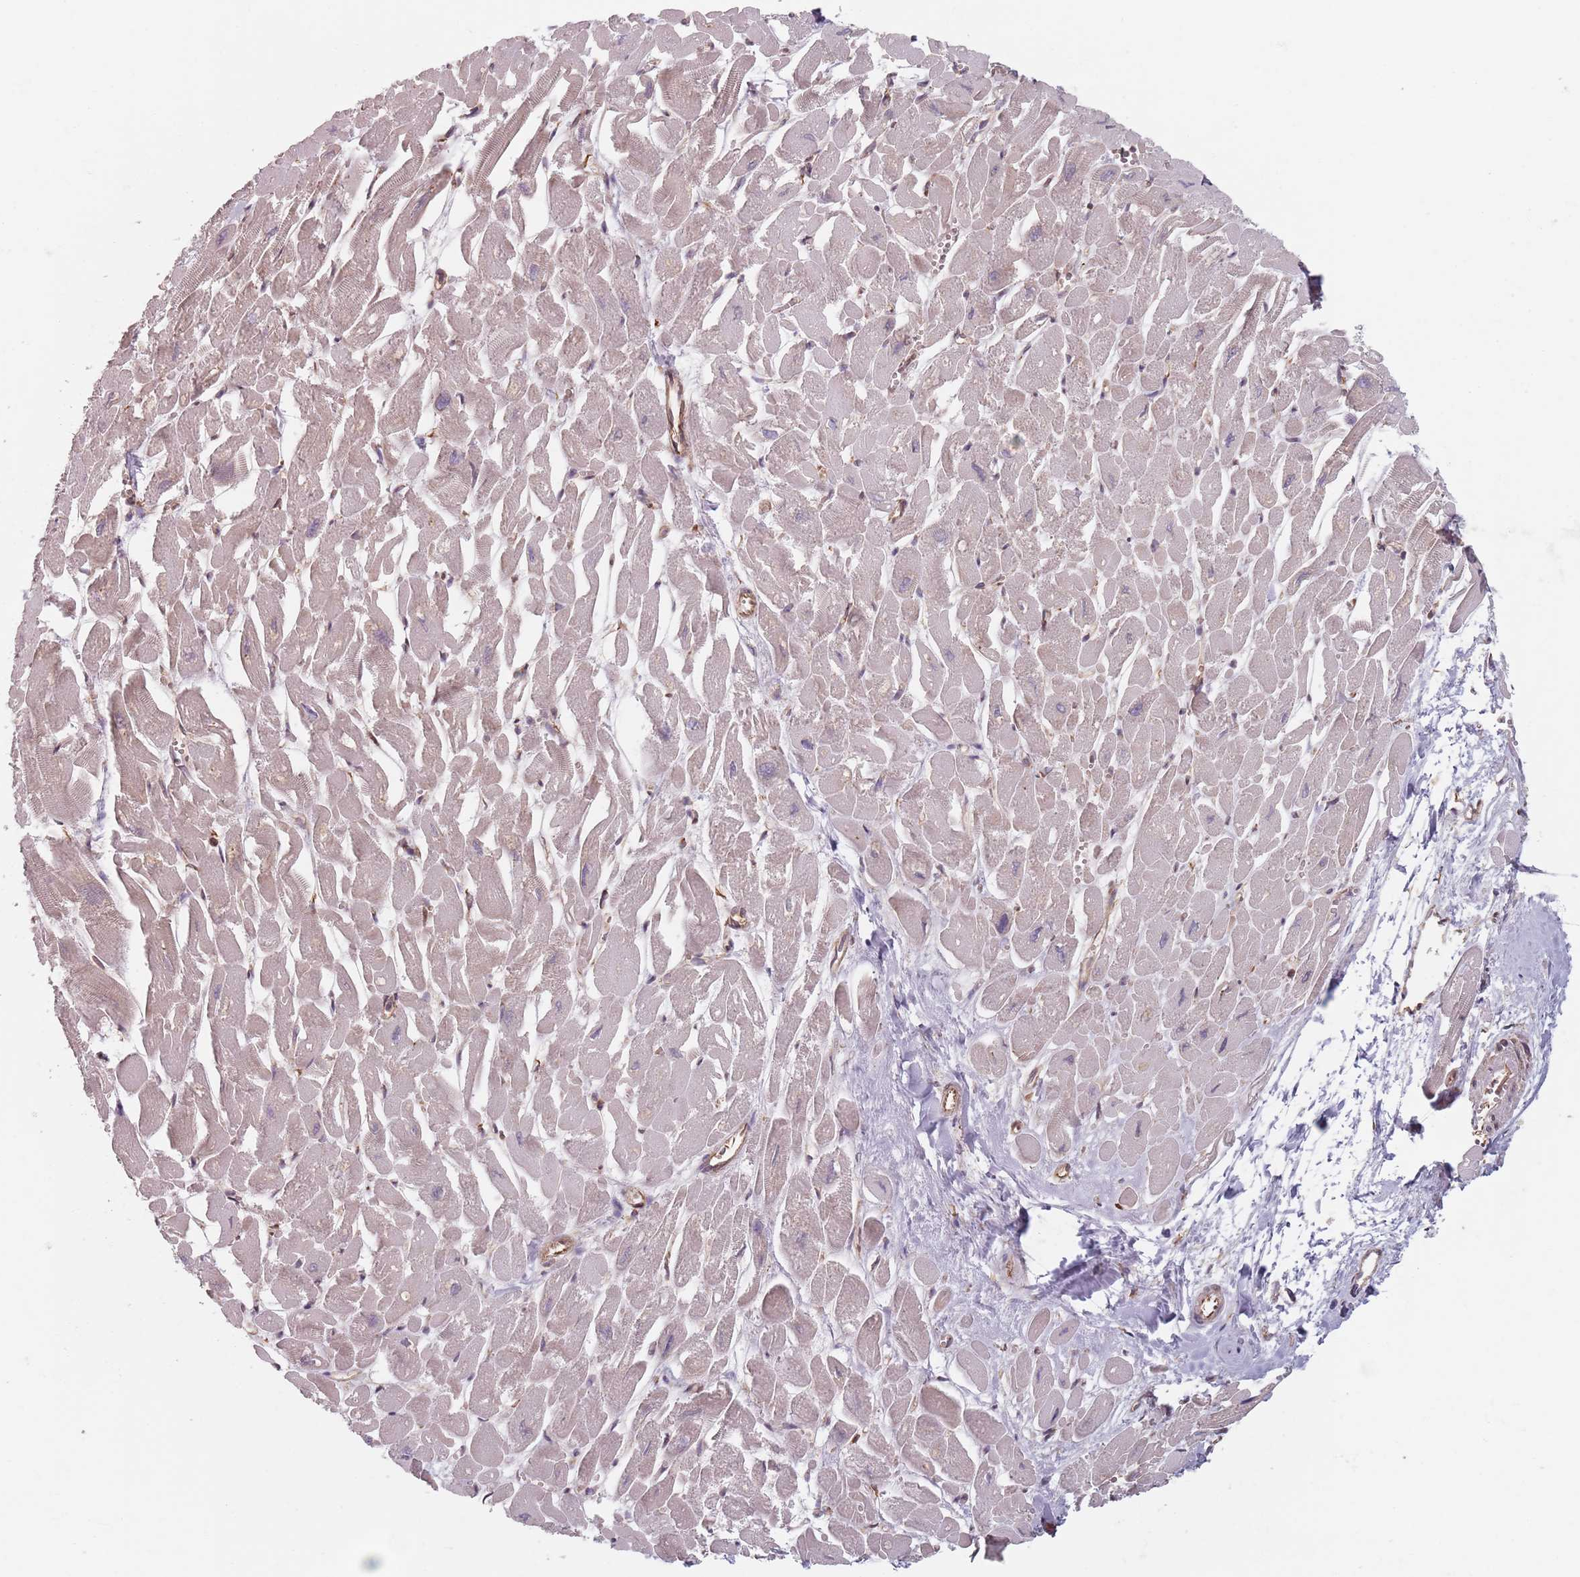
{"staining": {"intensity": "weak", "quantity": "<25%", "location": "cytoplasmic/membranous"}, "tissue": "heart muscle", "cell_type": "Cardiomyocytes", "image_type": "normal", "snomed": [{"axis": "morphology", "description": "Normal tissue, NOS"}, {"axis": "topography", "description": "Heart"}], "caption": "Cardiomyocytes are negative for brown protein staining in normal heart muscle. (Brightfield microscopy of DAB immunohistochemistry (IHC) at high magnification).", "gene": "NOTCH3", "patient": {"sex": "male", "age": 54}}